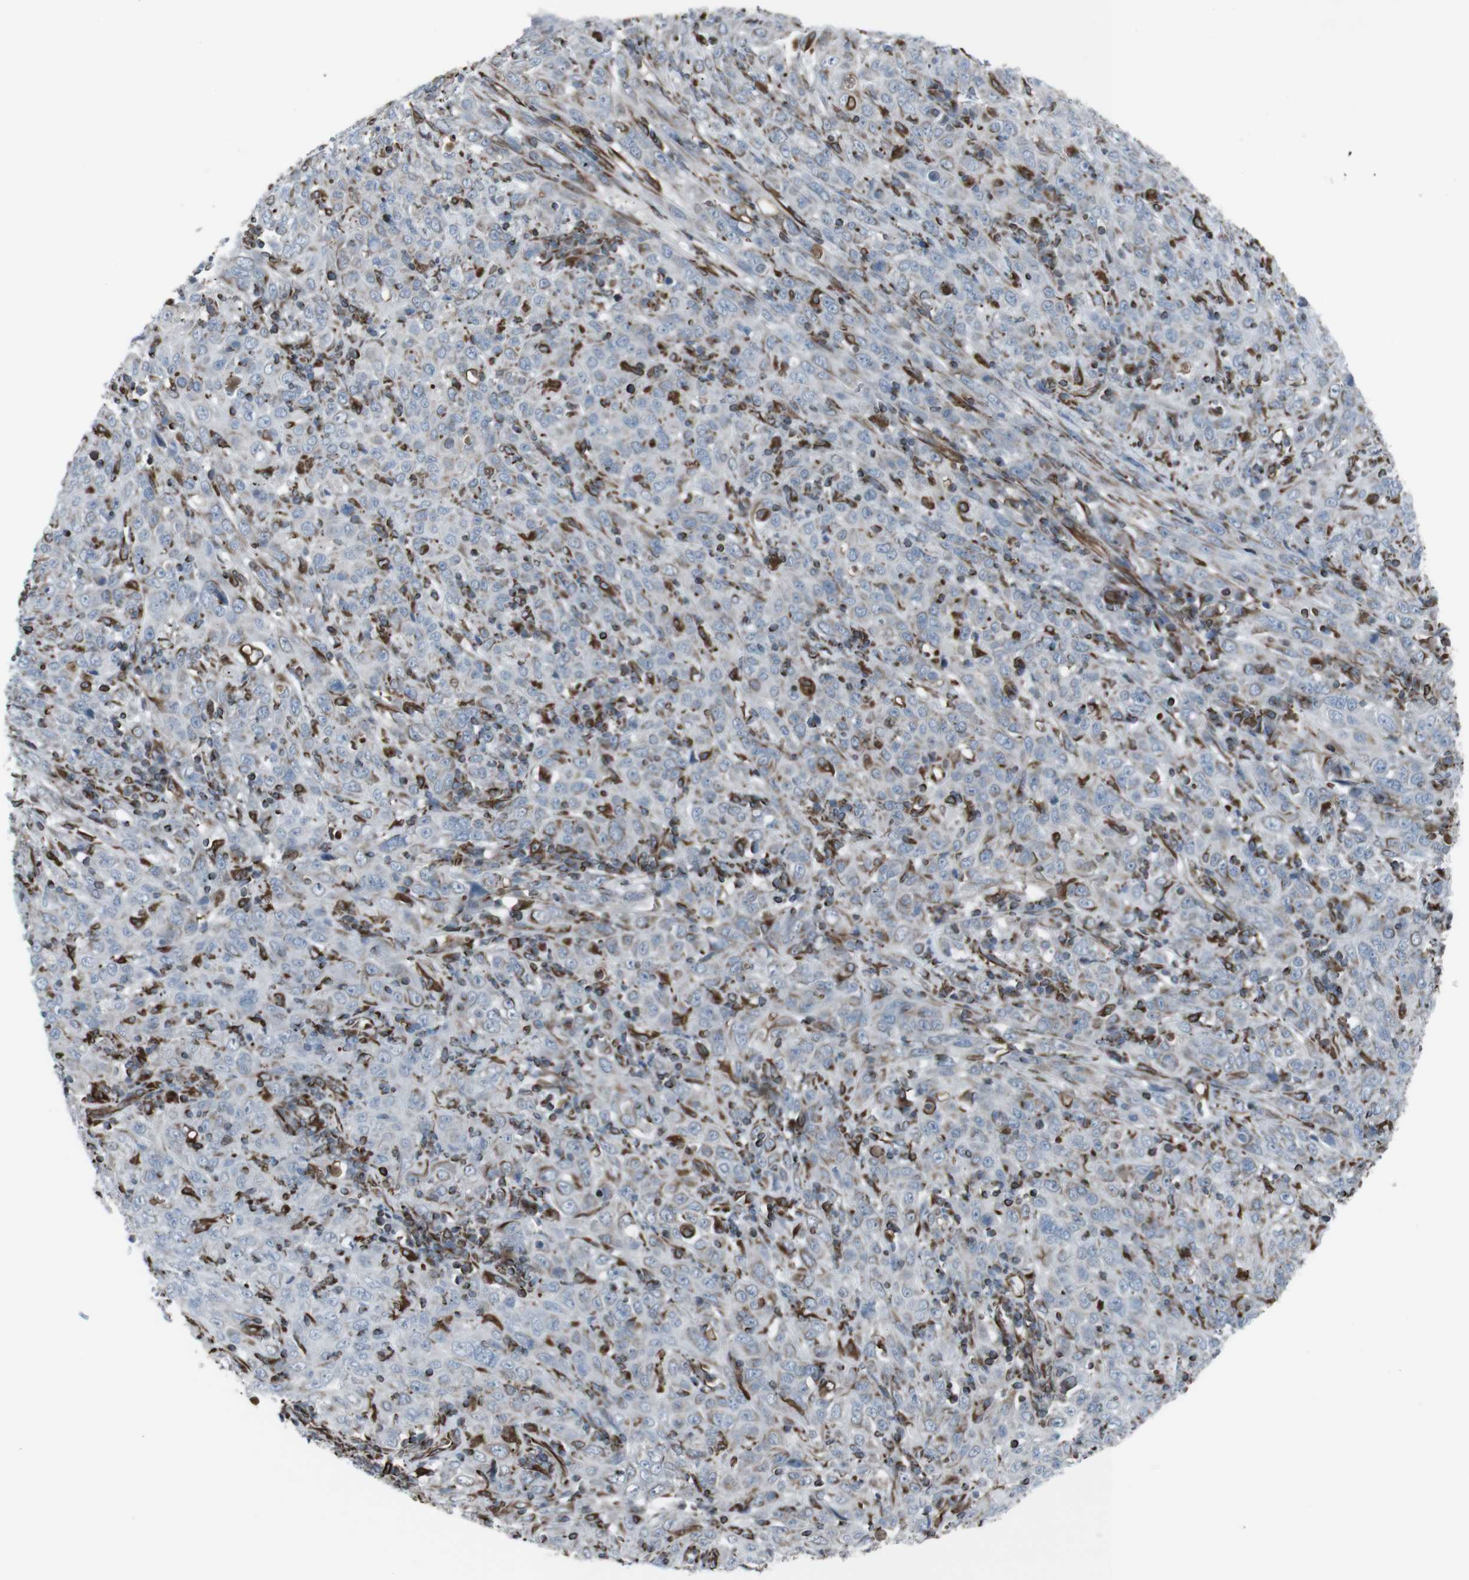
{"staining": {"intensity": "weak", "quantity": "<25%", "location": "cytoplasmic/membranous"}, "tissue": "cervical cancer", "cell_type": "Tumor cells", "image_type": "cancer", "snomed": [{"axis": "morphology", "description": "Squamous cell carcinoma, NOS"}, {"axis": "topography", "description": "Cervix"}], "caption": "Immunohistochemistry (IHC) photomicrograph of cervical cancer stained for a protein (brown), which displays no staining in tumor cells. (Immunohistochemistry, brightfield microscopy, high magnification).", "gene": "TMEM141", "patient": {"sex": "female", "age": 46}}